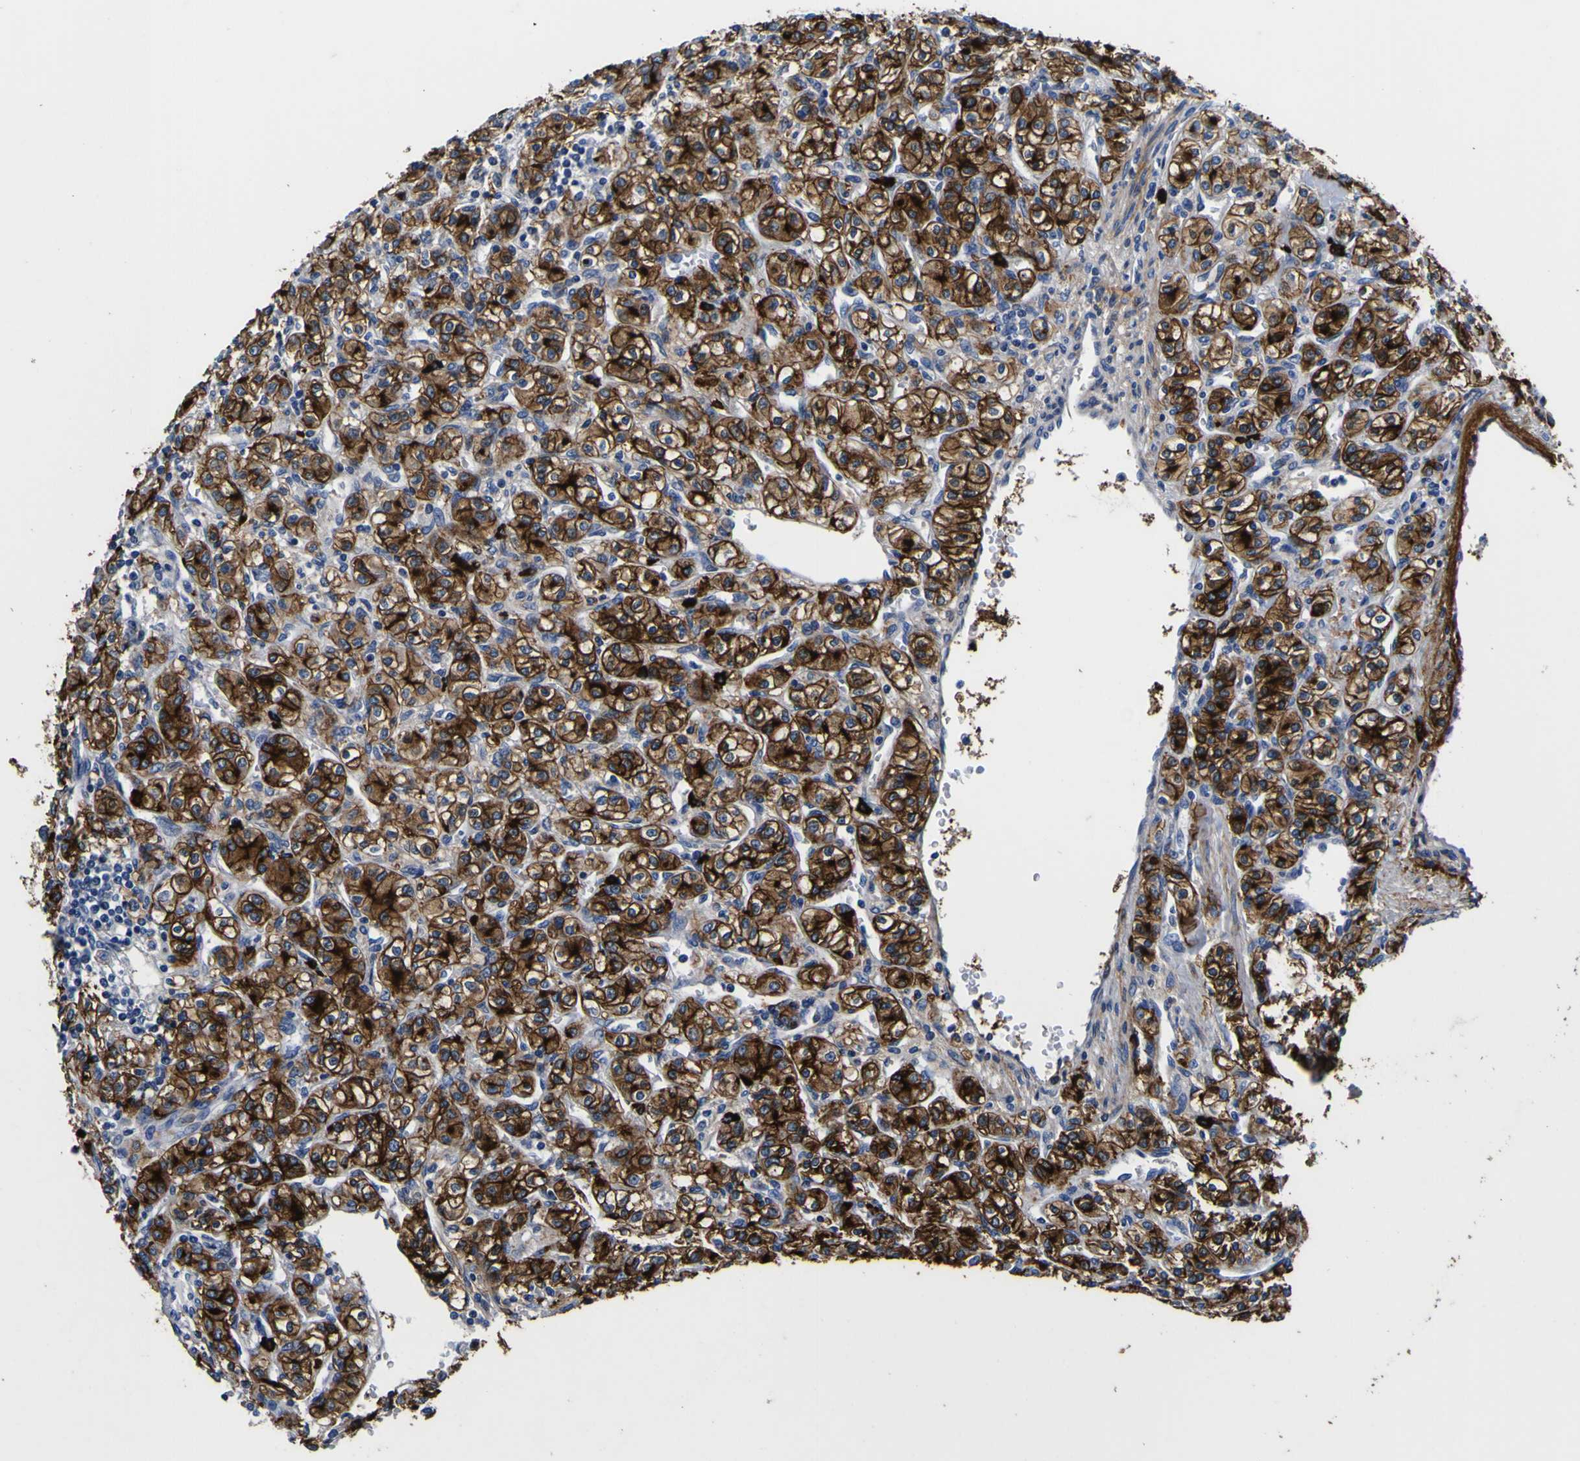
{"staining": {"intensity": "strong", "quantity": ">75%", "location": "cytoplasmic/membranous"}, "tissue": "renal cancer", "cell_type": "Tumor cells", "image_type": "cancer", "snomed": [{"axis": "morphology", "description": "Adenocarcinoma, NOS"}, {"axis": "topography", "description": "Kidney"}], "caption": "Adenocarcinoma (renal) stained with DAB (3,3'-diaminobenzidine) immunohistochemistry reveals high levels of strong cytoplasmic/membranous expression in approximately >75% of tumor cells.", "gene": "SCD", "patient": {"sex": "male", "age": 77}}